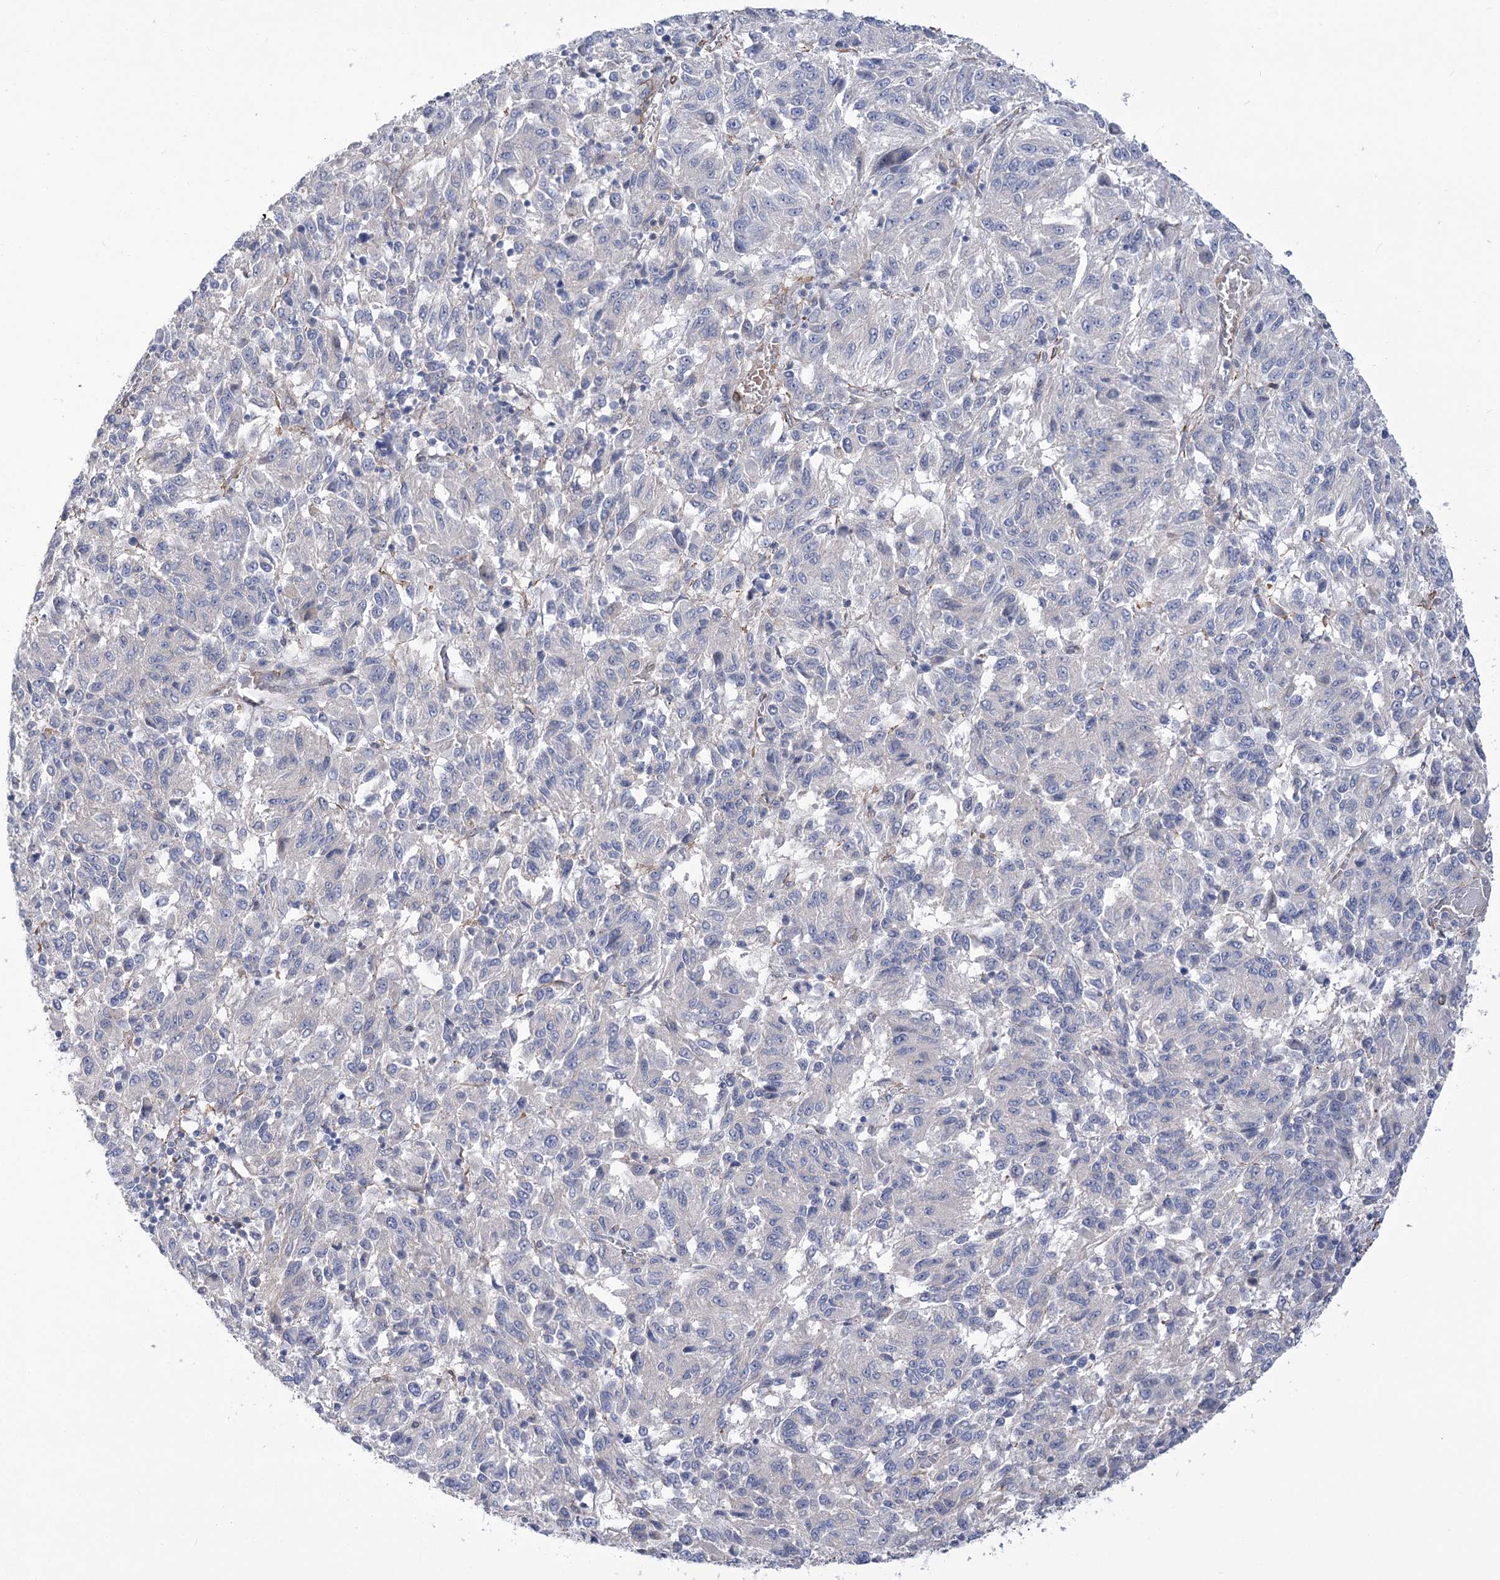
{"staining": {"intensity": "negative", "quantity": "none", "location": "none"}, "tissue": "melanoma", "cell_type": "Tumor cells", "image_type": "cancer", "snomed": [{"axis": "morphology", "description": "Malignant melanoma, Metastatic site"}, {"axis": "topography", "description": "Lung"}], "caption": "Immunohistochemistry (IHC) photomicrograph of human malignant melanoma (metastatic site) stained for a protein (brown), which displays no staining in tumor cells. (DAB (3,3'-diaminobenzidine) immunohistochemistry (IHC), high magnification).", "gene": "WASHC3", "patient": {"sex": "male", "age": 64}}